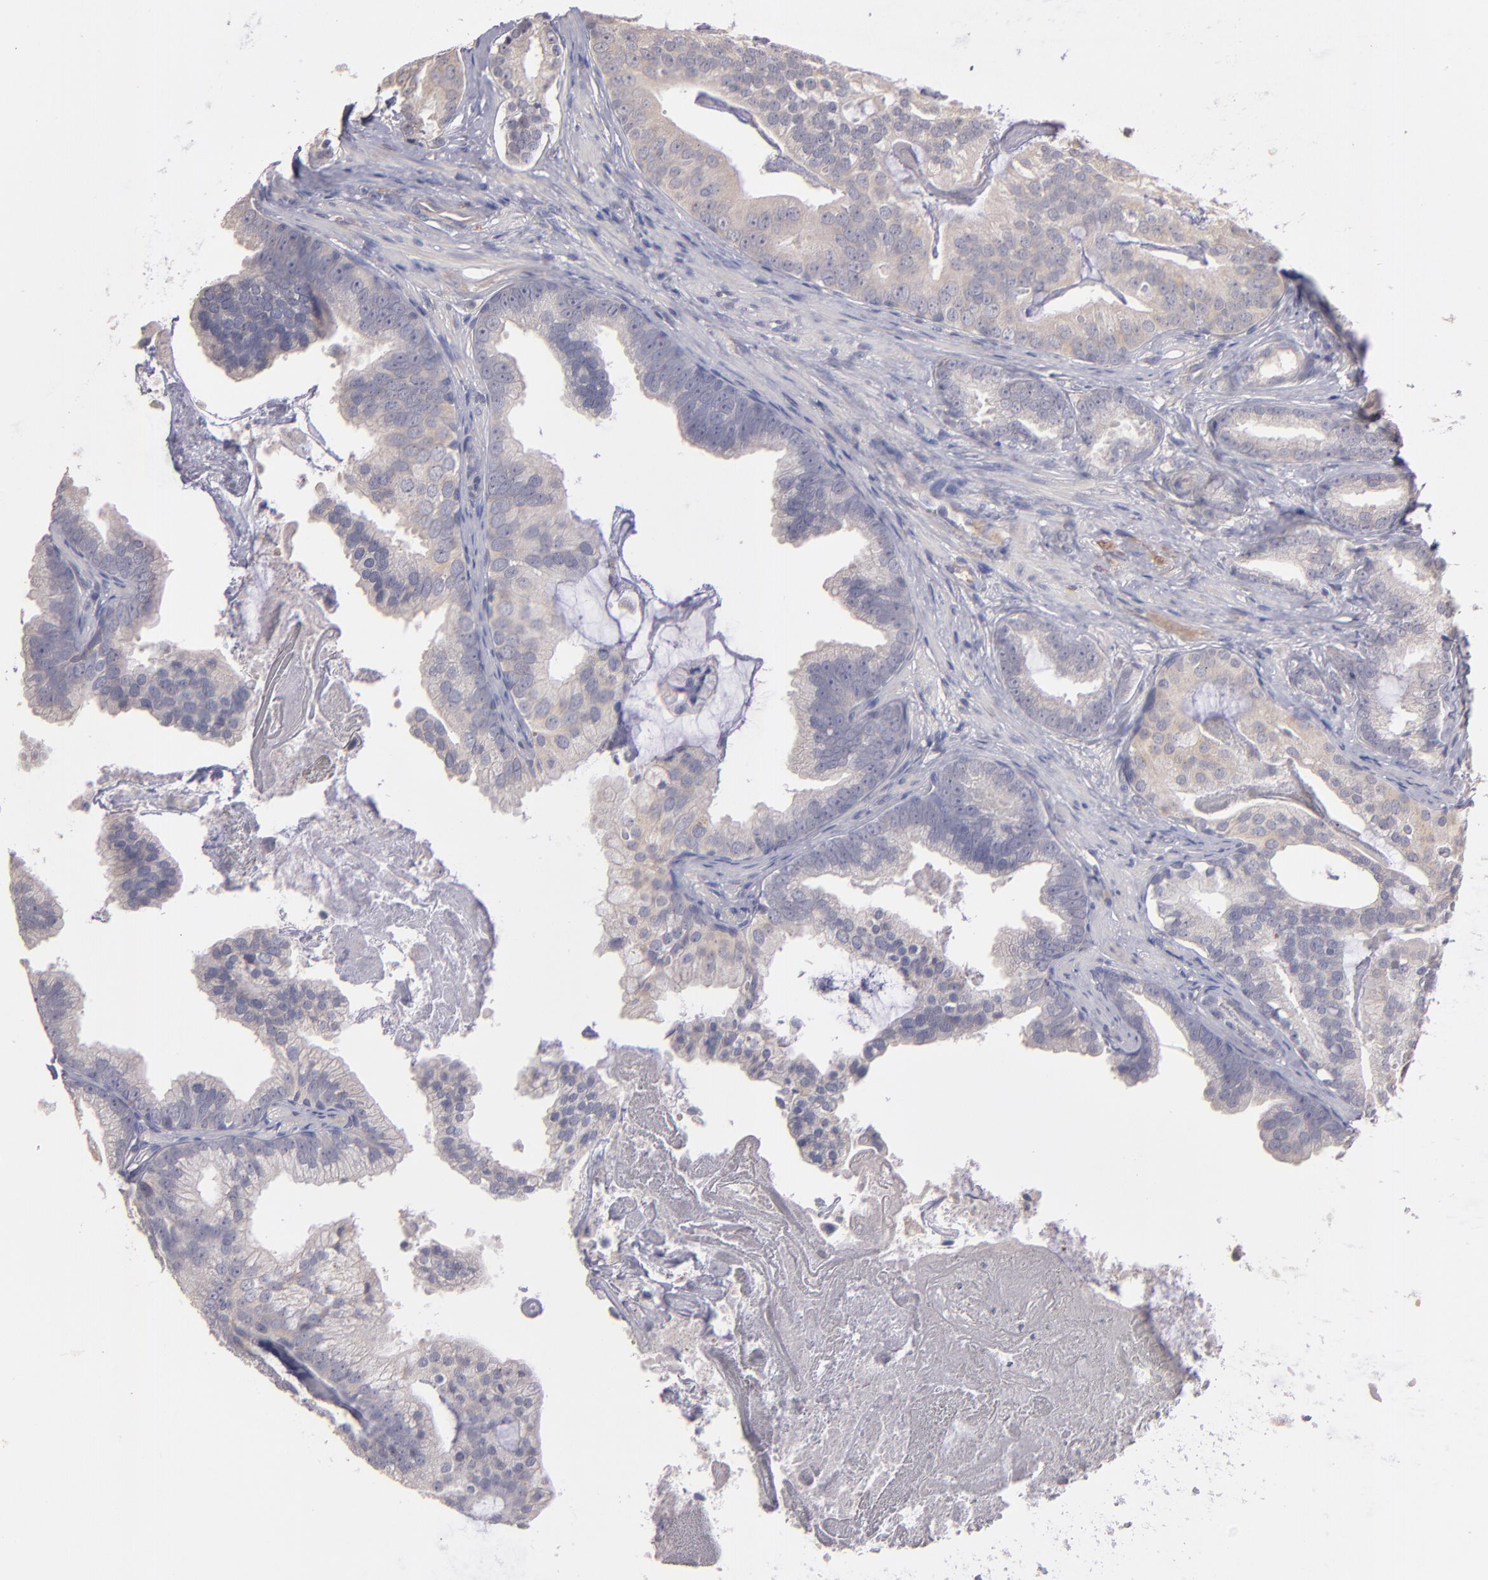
{"staining": {"intensity": "weak", "quantity": "<25%", "location": "cytoplasmic/membranous"}, "tissue": "prostate cancer", "cell_type": "Tumor cells", "image_type": "cancer", "snomed": [{"axis": "morphology", "description": "Adenocarcinoma, Low grade"}, {"axis": "topography", "description": "Prostate"}], "caption": "A micrograph of human adenocarcinoma (low-grade) (prostate) is negative for staining in tumor cells.", "gene": "GNAZ", "patient": {"sex": "male", "age": 58}}